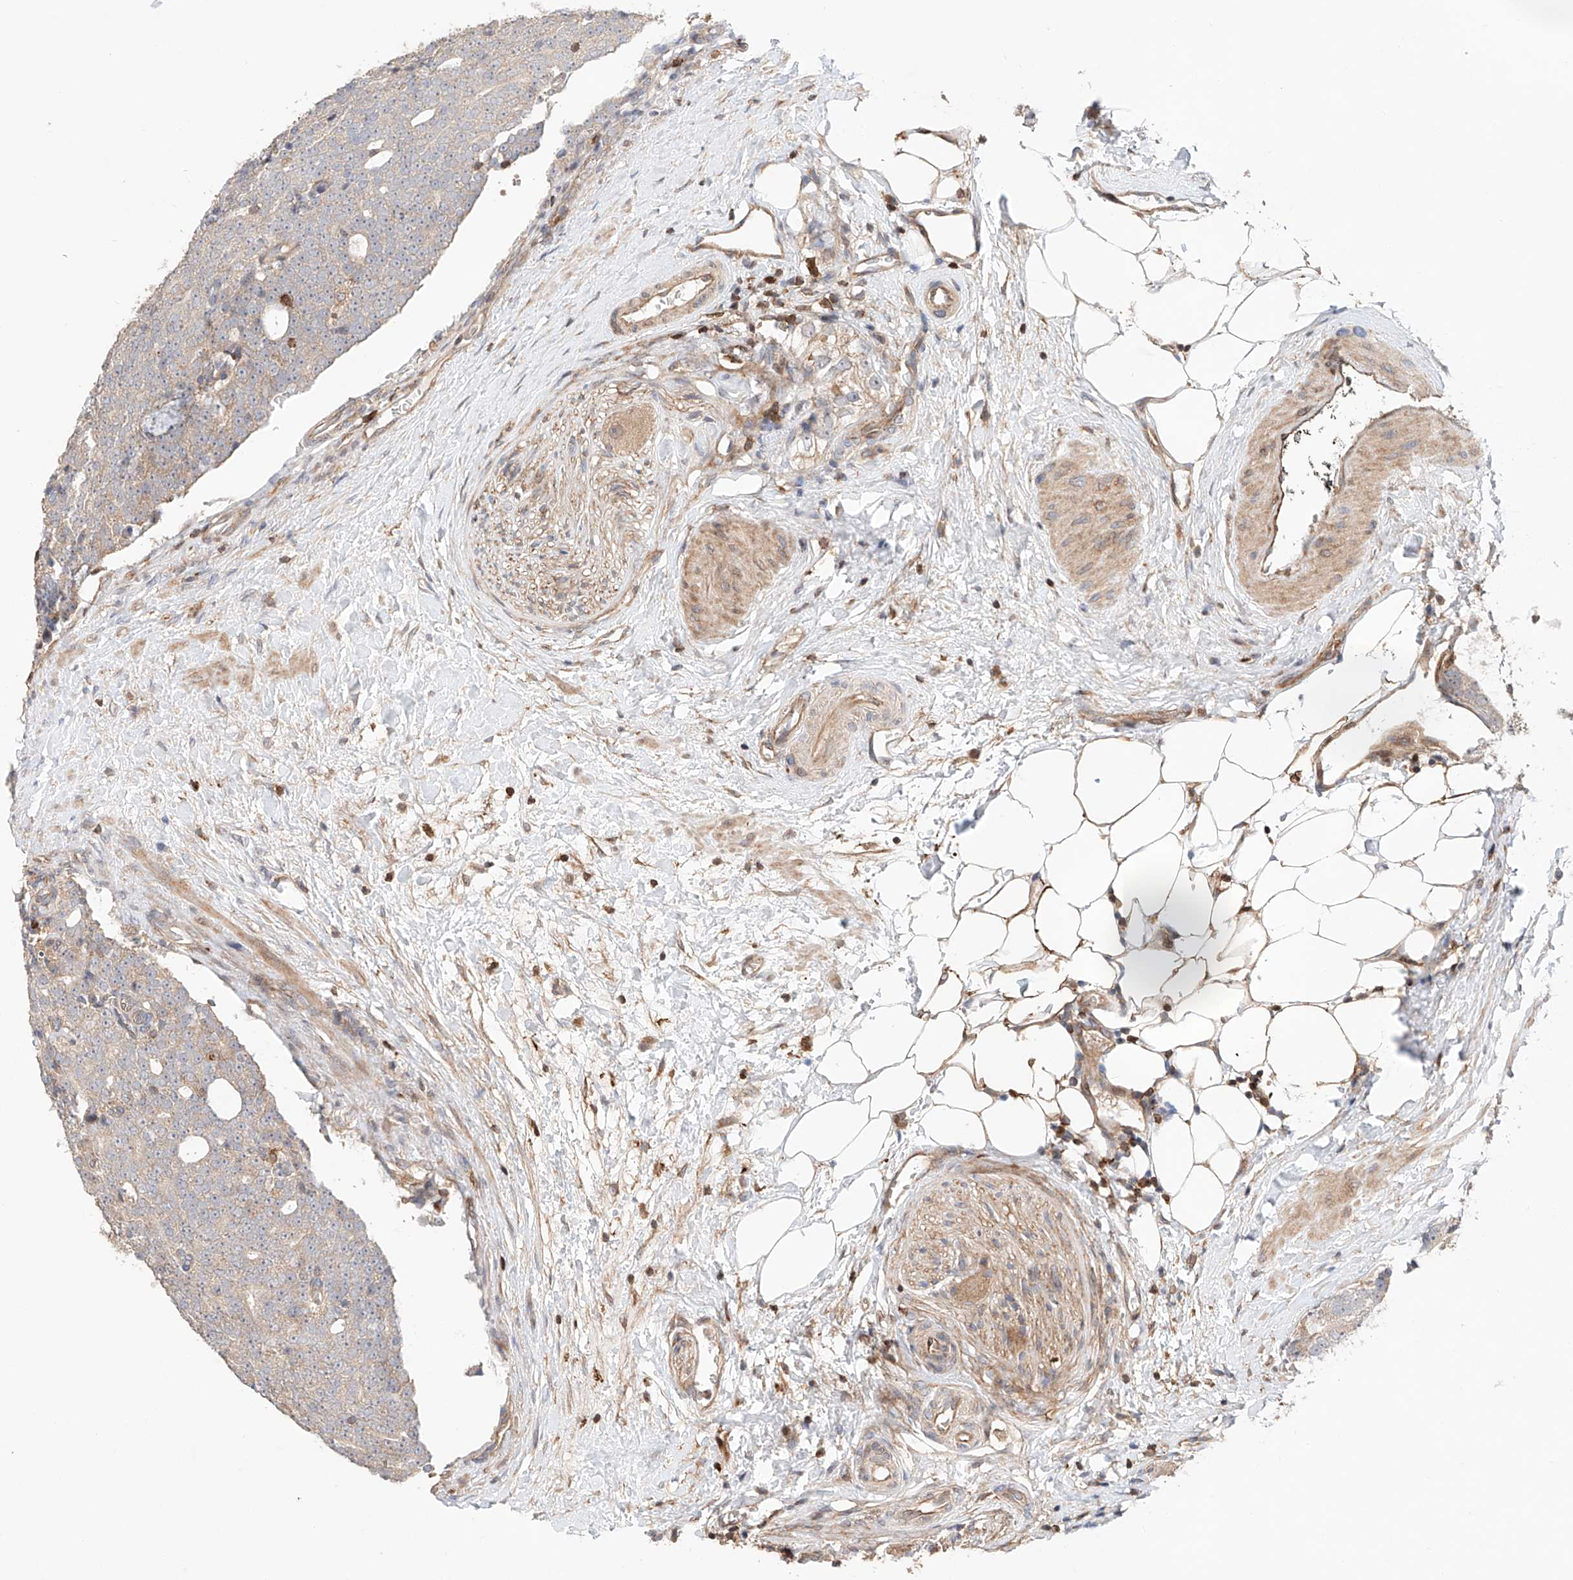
{"staining": {"intensity": "weak", "quantity": ">75%", "location": "cytoplasmic/membranous"}, "tissue": "prostate cancer", "cell_type": "Tumor cells", "image_type": "cancer", "snomed": [{"axis": "morphology", "description": "Adenocarcinoma, High grade"}, {"axis": "topography", "description": "Prostate"}], "caption": "Adenocarcinoma (high-grade) (prostate) stained with a brown dye reveals weak cytoplasmic/membranous positive staining in about >75% of tumor cells.", "gene": "IGSF22", "patient": {"sex": "male", "age": 56}}